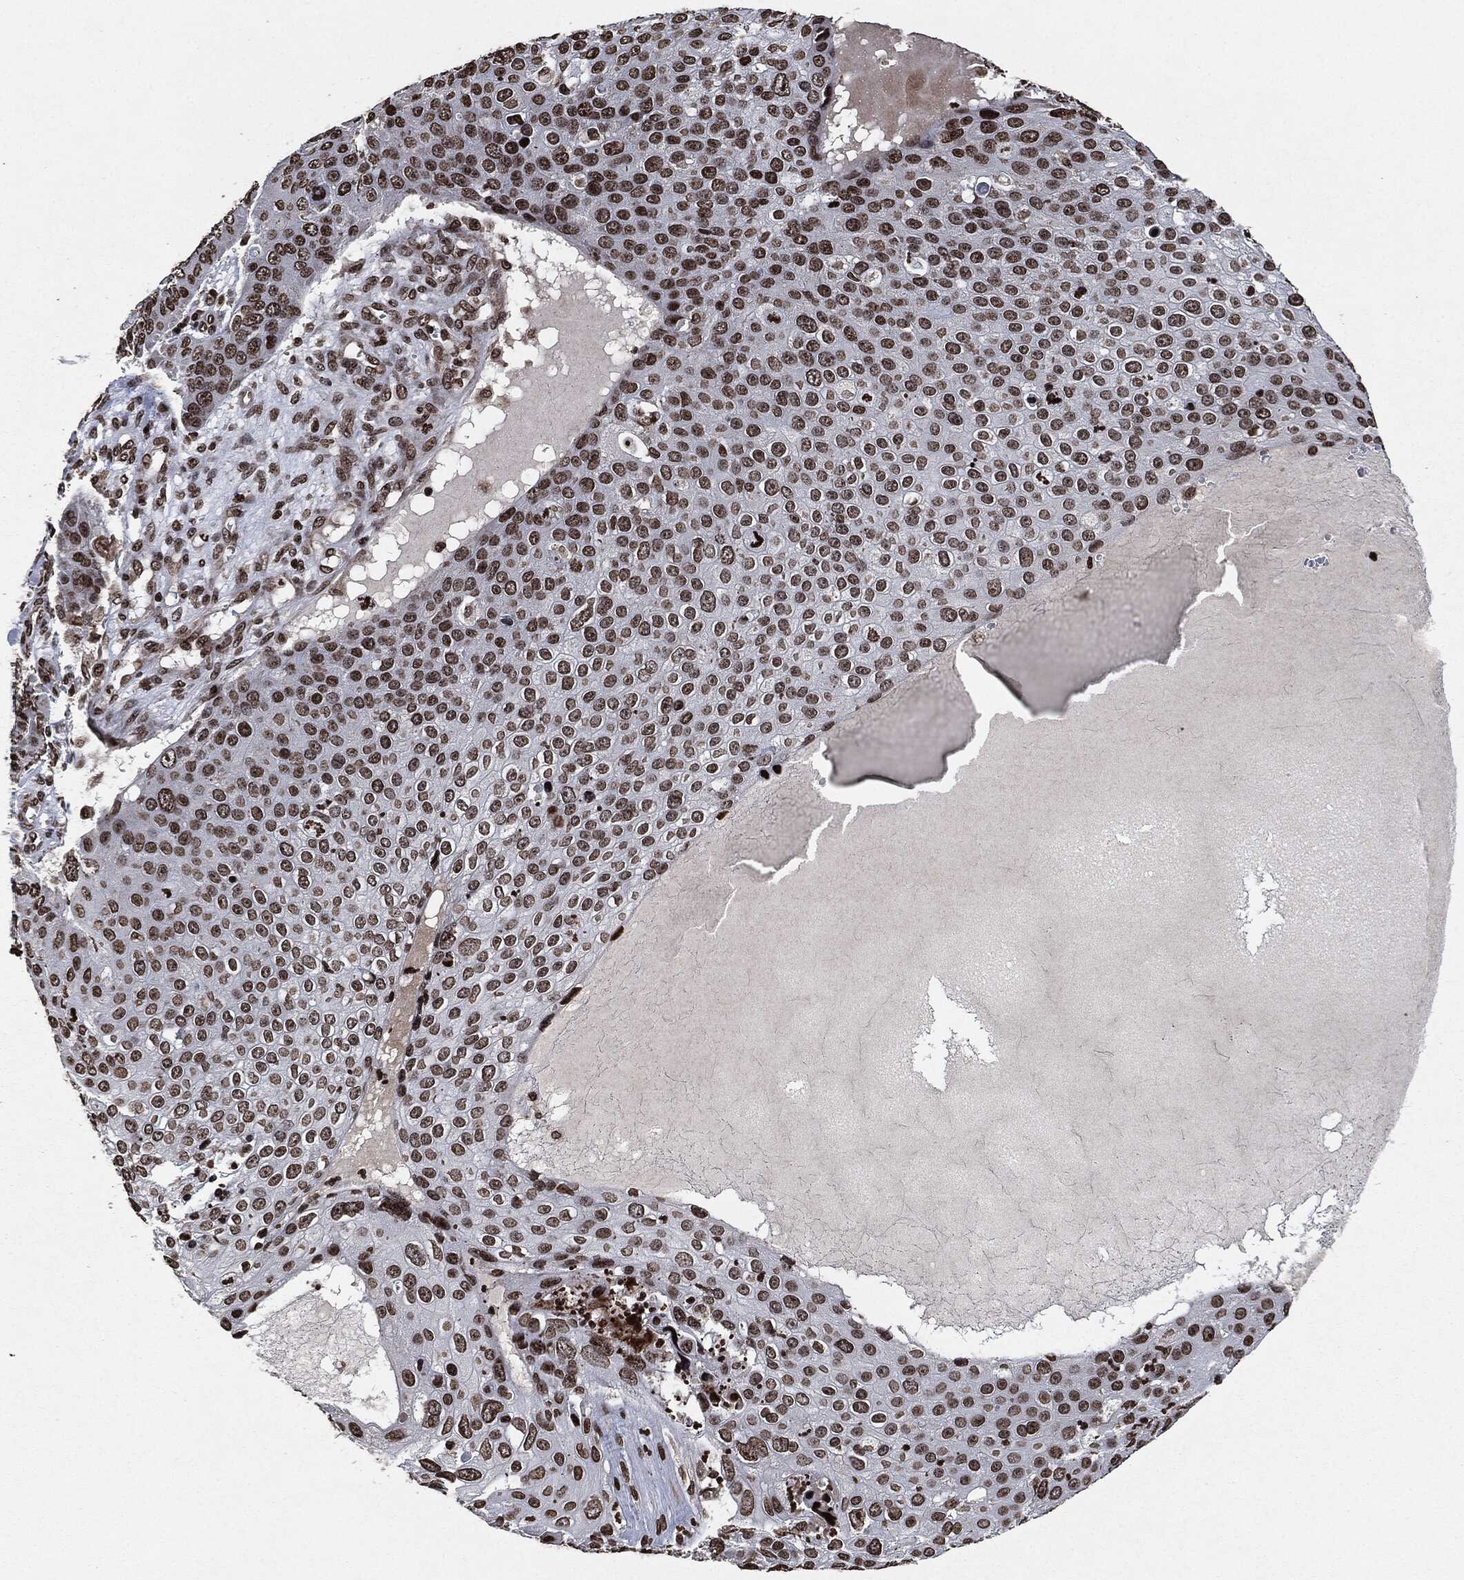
{"staining": {"intensity": "moderate", "quantity": "25%-75%", "location": "nuclear"}, "tissue": "skin cancer", "cell_type": "Tumor cells", "image_type": "cancer", "snomed": [{"axis": "morphology", "description": "Squamous cell carcinoma, NOS"}, {"axis": "topography", "description": "Skin"}], "caption": "The immunohistochemical stain shows moderate nuclear staining in tumor cells of skin cancer (squamous cell carcinoma) tissue. (IHC, brightfield microscopy, high magnification).", "gene": "JUN", "patient": {"sex": "male", "age": 71}}